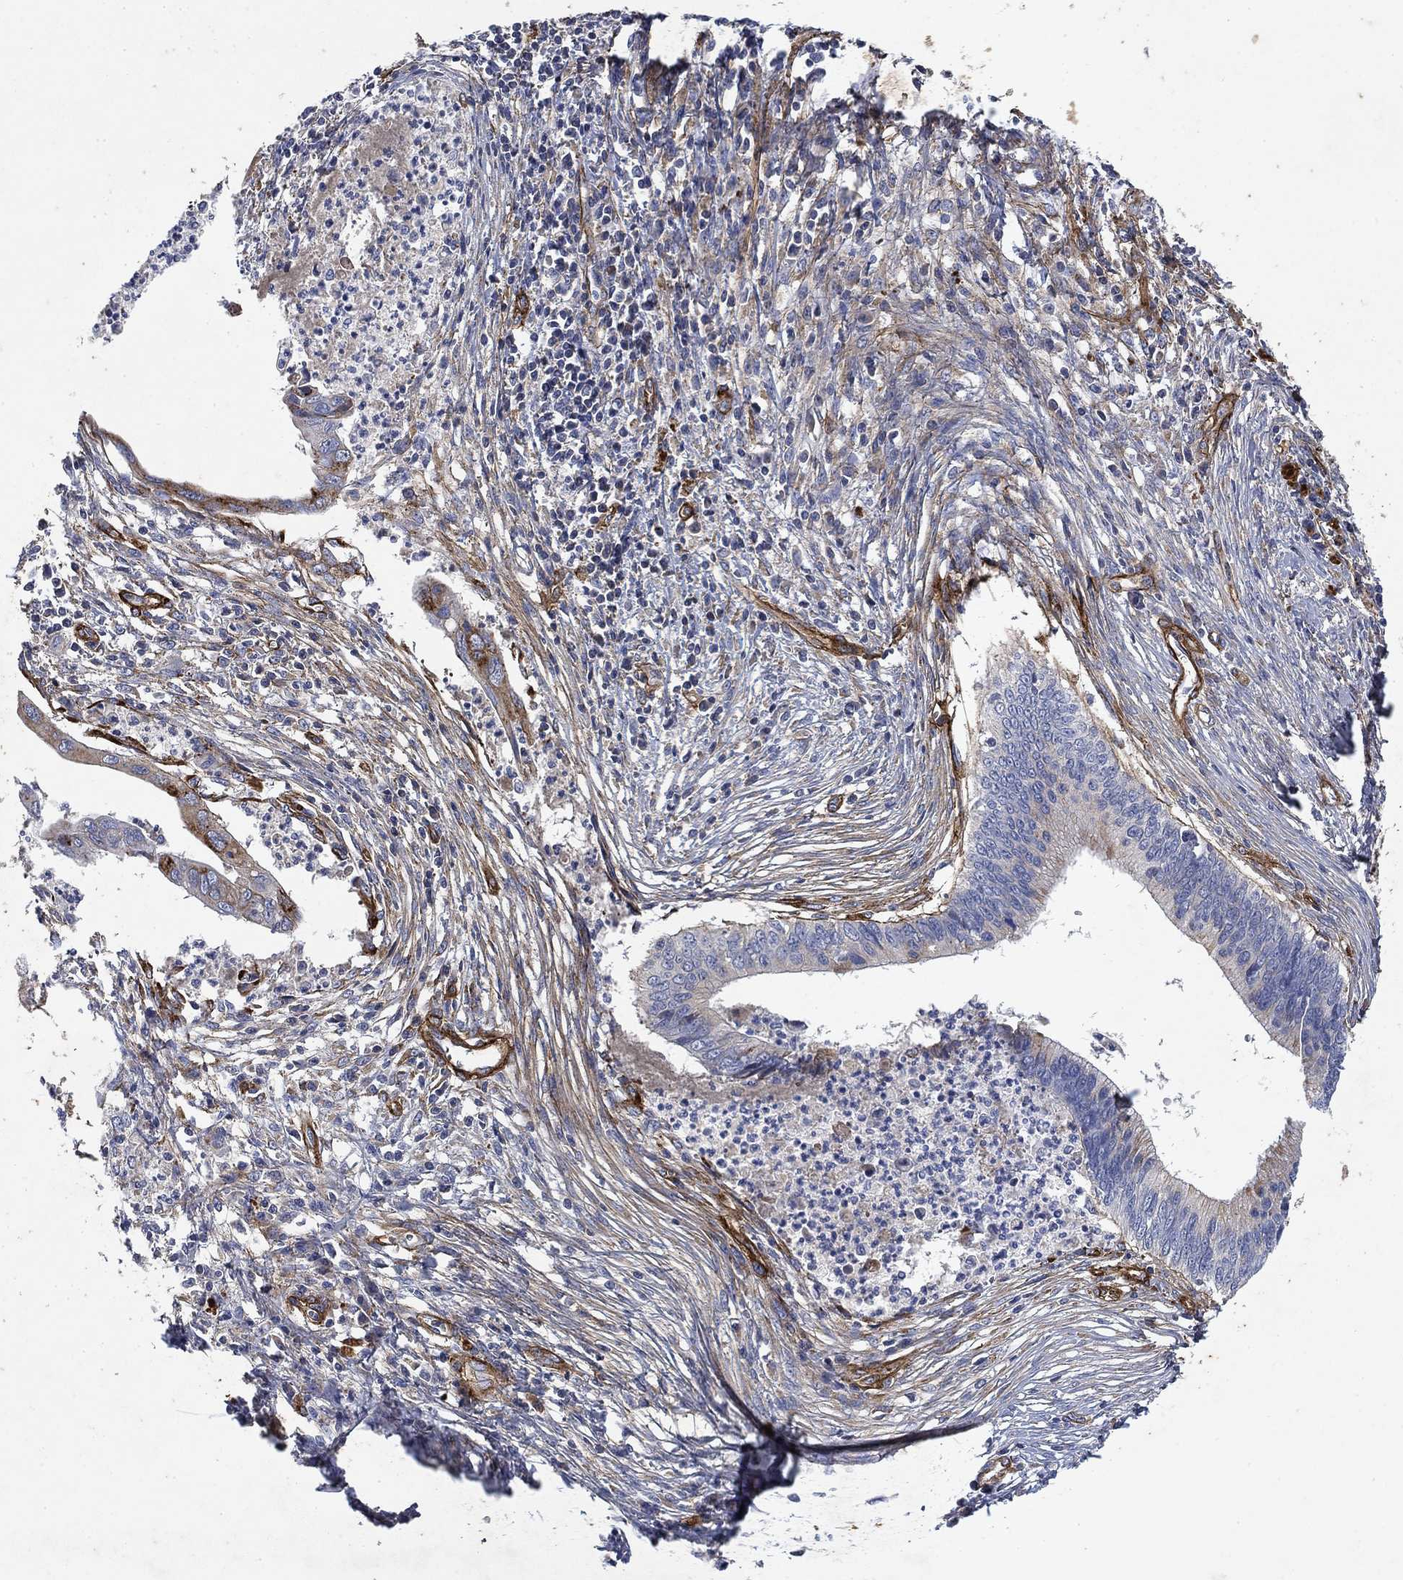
{"staining": {"intensity": "negative", "quantity": "none", "location": "none"}, "tissue": "cervical cancer", "cell_type": "Tumor cells", "image_type": "cancer", "snomed": [{"axis": "morphology", "description": "Adenocarcinoma, NOS"}, {"axis": "topography", "description": "Cervix"}], "caption": "Immunohistochemistry (IHC) histopathology image of neoplastic tissue: human cervical adenocarcinoma stained with DAB shows no significant protein expression in tumor cells.", "gene": "COL4A2", "patient": {"sex": "female", "age": 42}}